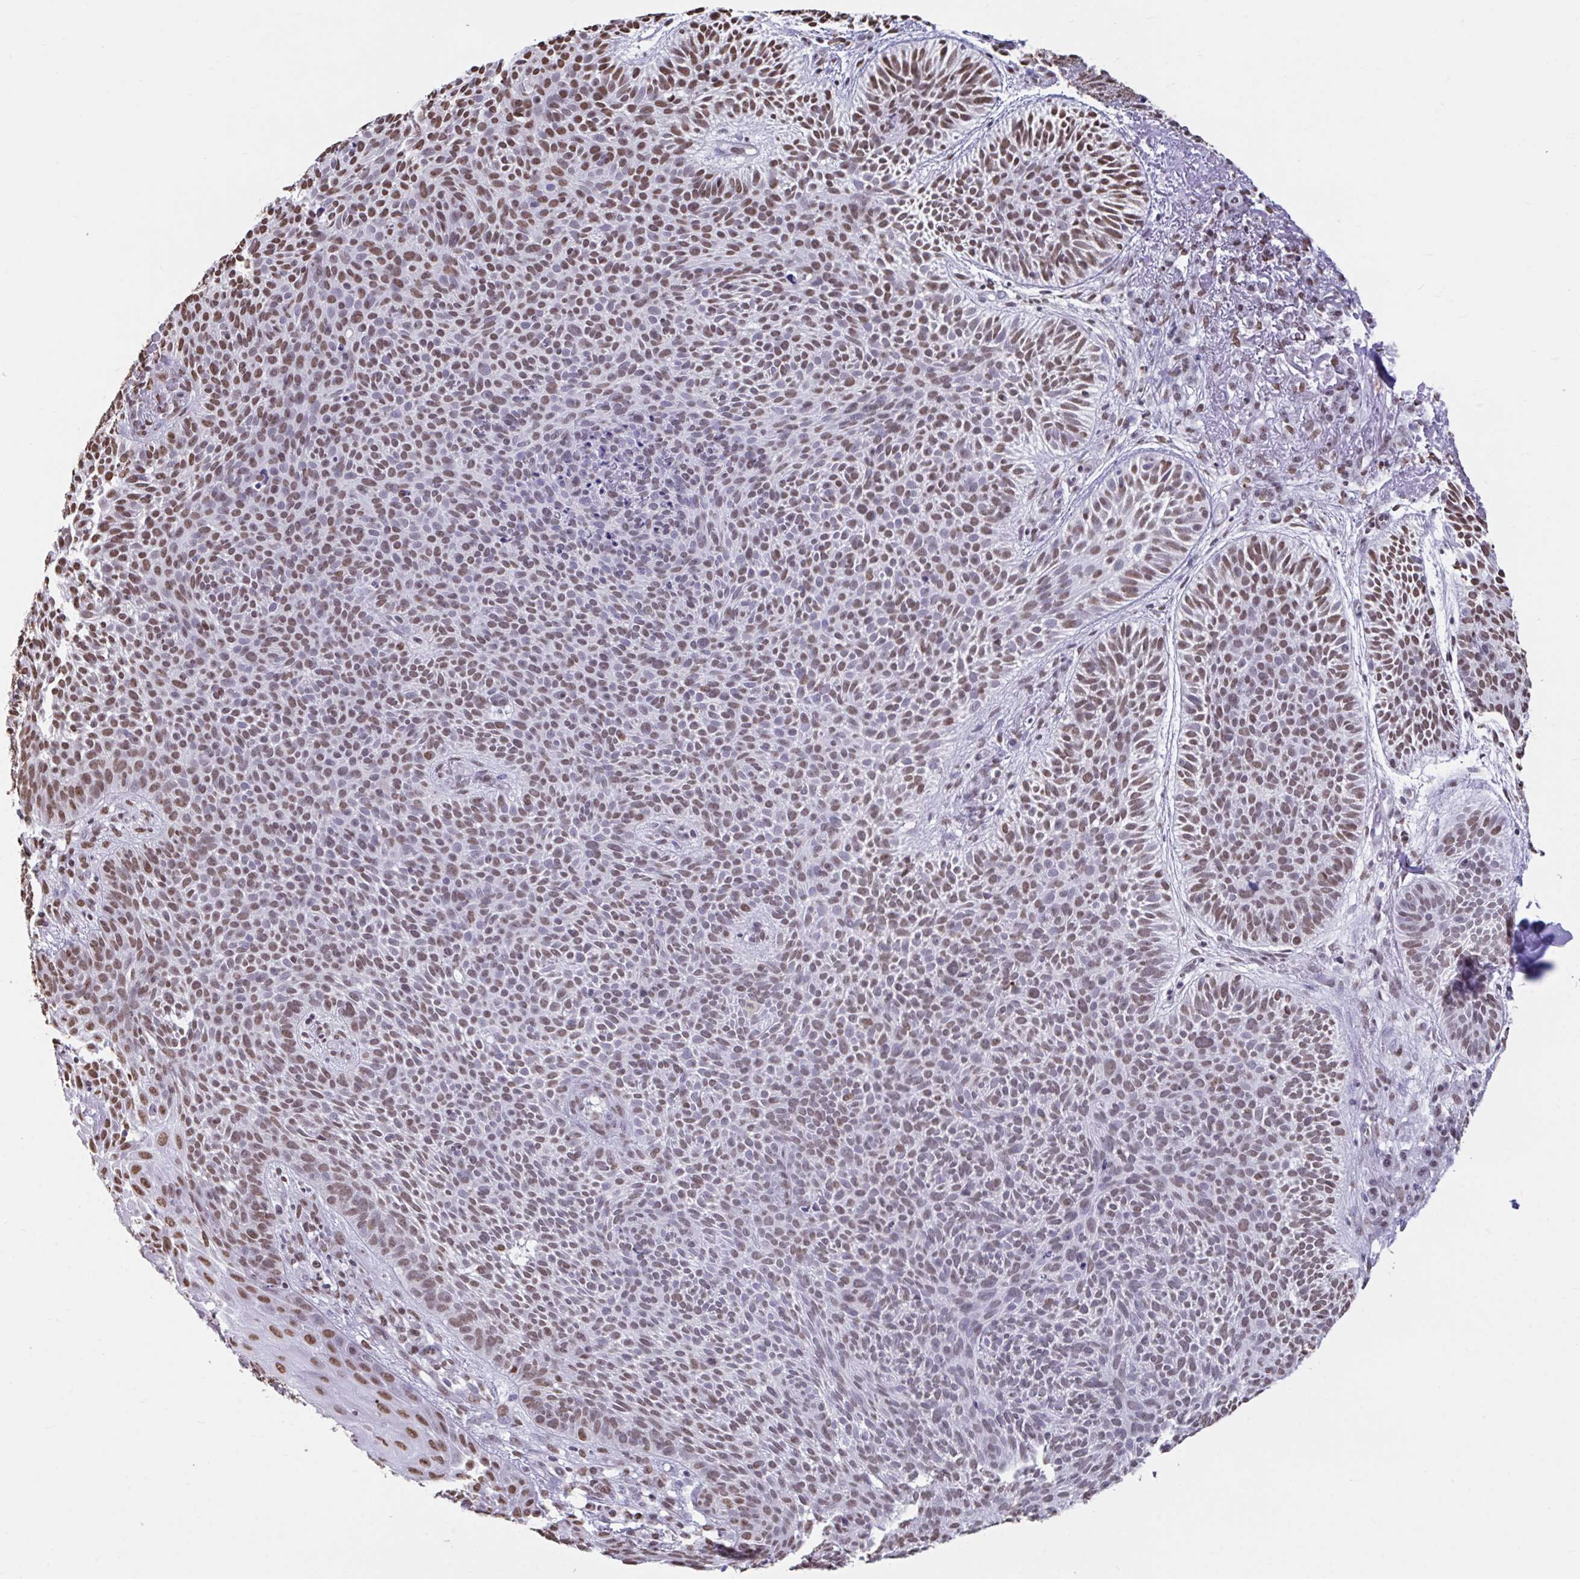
{"staining": {"intensity": "moderate", "quantity": ">75%", "location": "nuclear"}, "tissue": "skin cancer", "cell_type": "Tumor cells", "image_type": "cancer", "snomed": [{"axis": "morphology", "description": "Basal cell carcinoma"}, {"axis": "topography", "description": "Skin"}, {"axis": "topography", "description": "Skin of face"}], "caption": "Immunohistochemistry of human skin cancer (basal cell carcinoma) reveals medium levels of moderate nuclear positivity in approximately >75% of tumor cells.", "gene": "HNRNPDL", "patient": {"sex": "female", "age": 82}}